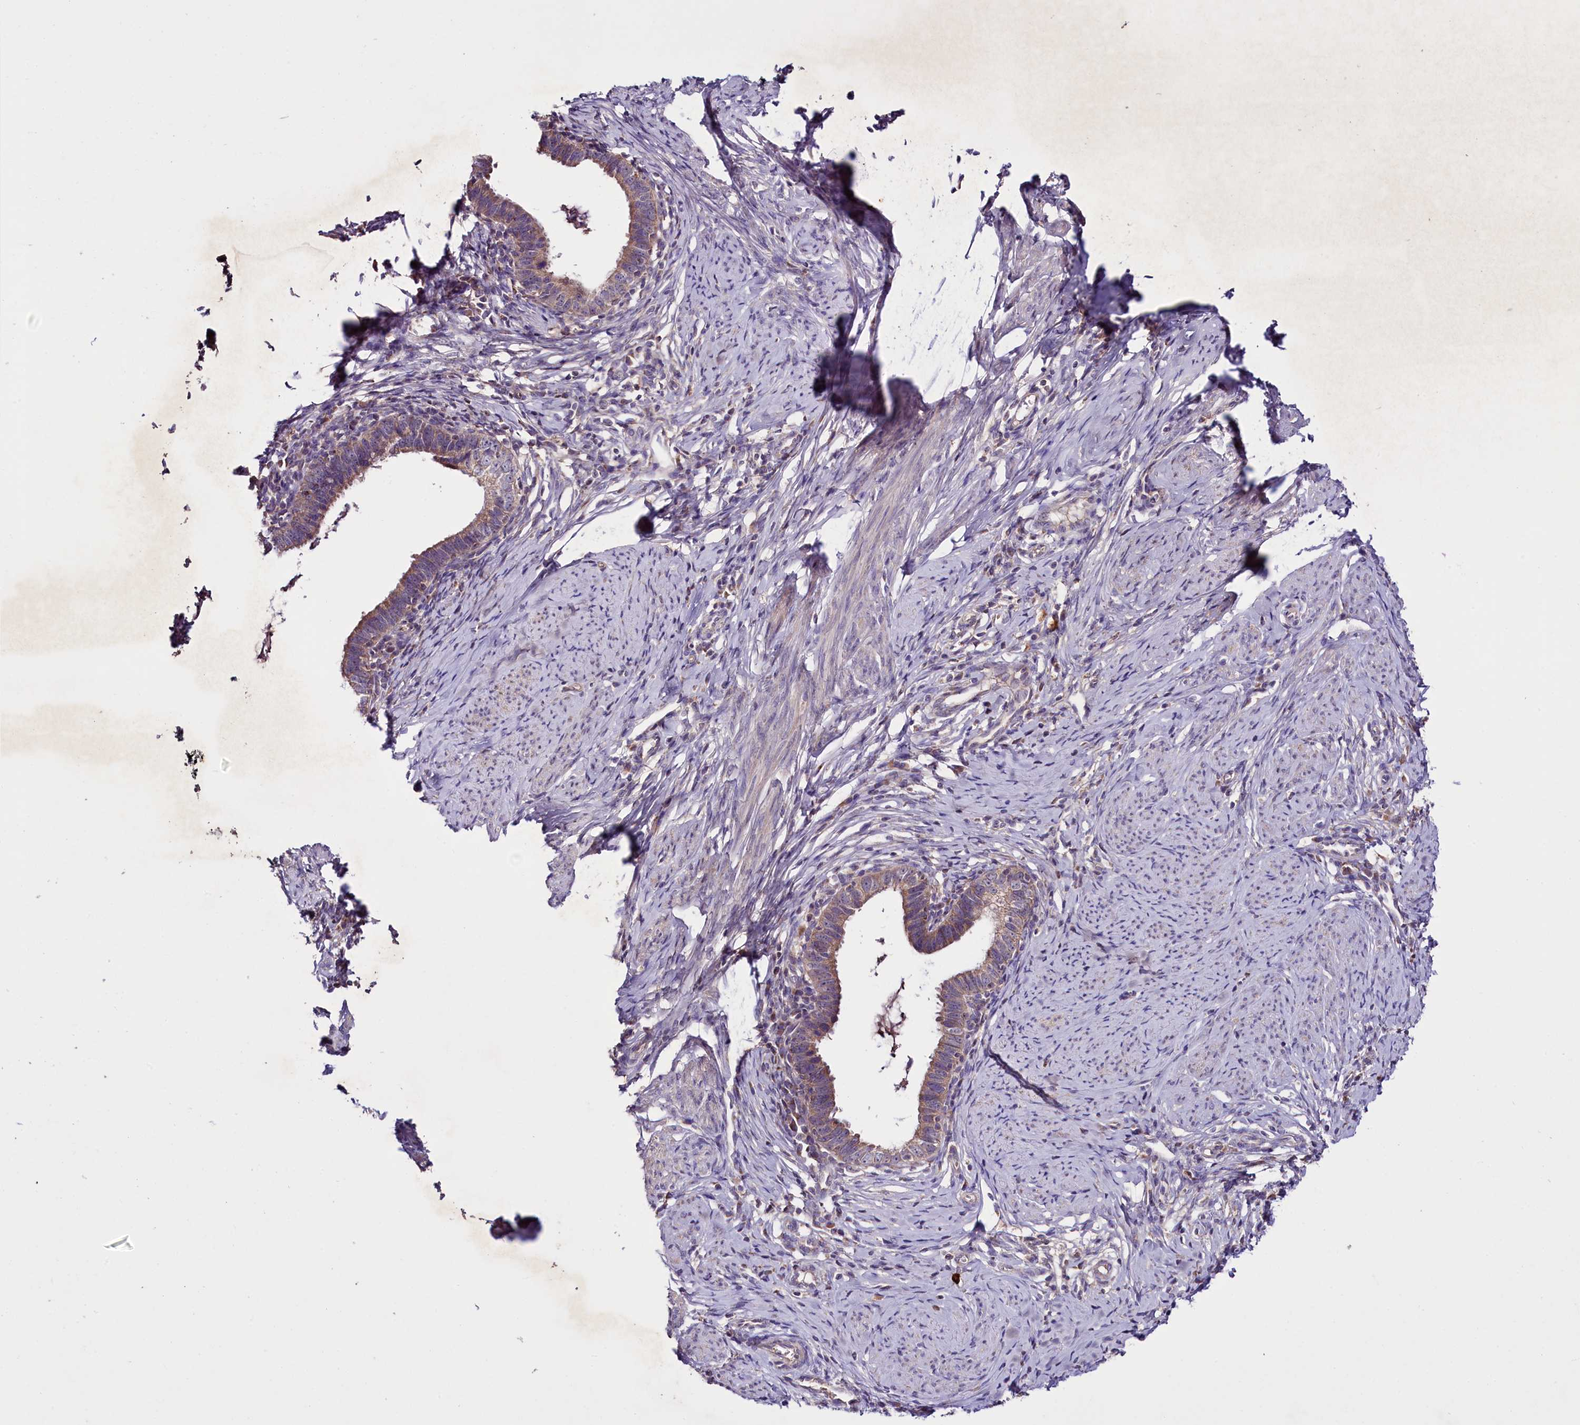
{"staining": {"intensity": "weak", "quantity": "<25%", "location": "cytoplasmic/membranous"}, "tissue": "cervical cancer", "cell_type": "Tumor cells", "image_type": "cancer", "snomed": [{"axis": "morphology", "description": "Adenocarcinoma, NOS"}, {"axis": "topography", "description": "Cervix"}], "caption": "High power microscopy image of an immunohistochemistry (IHC) photomicrograph of cervical cancer, revealing no significant positivity in tumor cells. (Brightfield microscopy of DAB immunohistochemistry (IHC) at high magnification).", "gene": "ZNF45", "patient": {"sex": "female", "age": 36}}